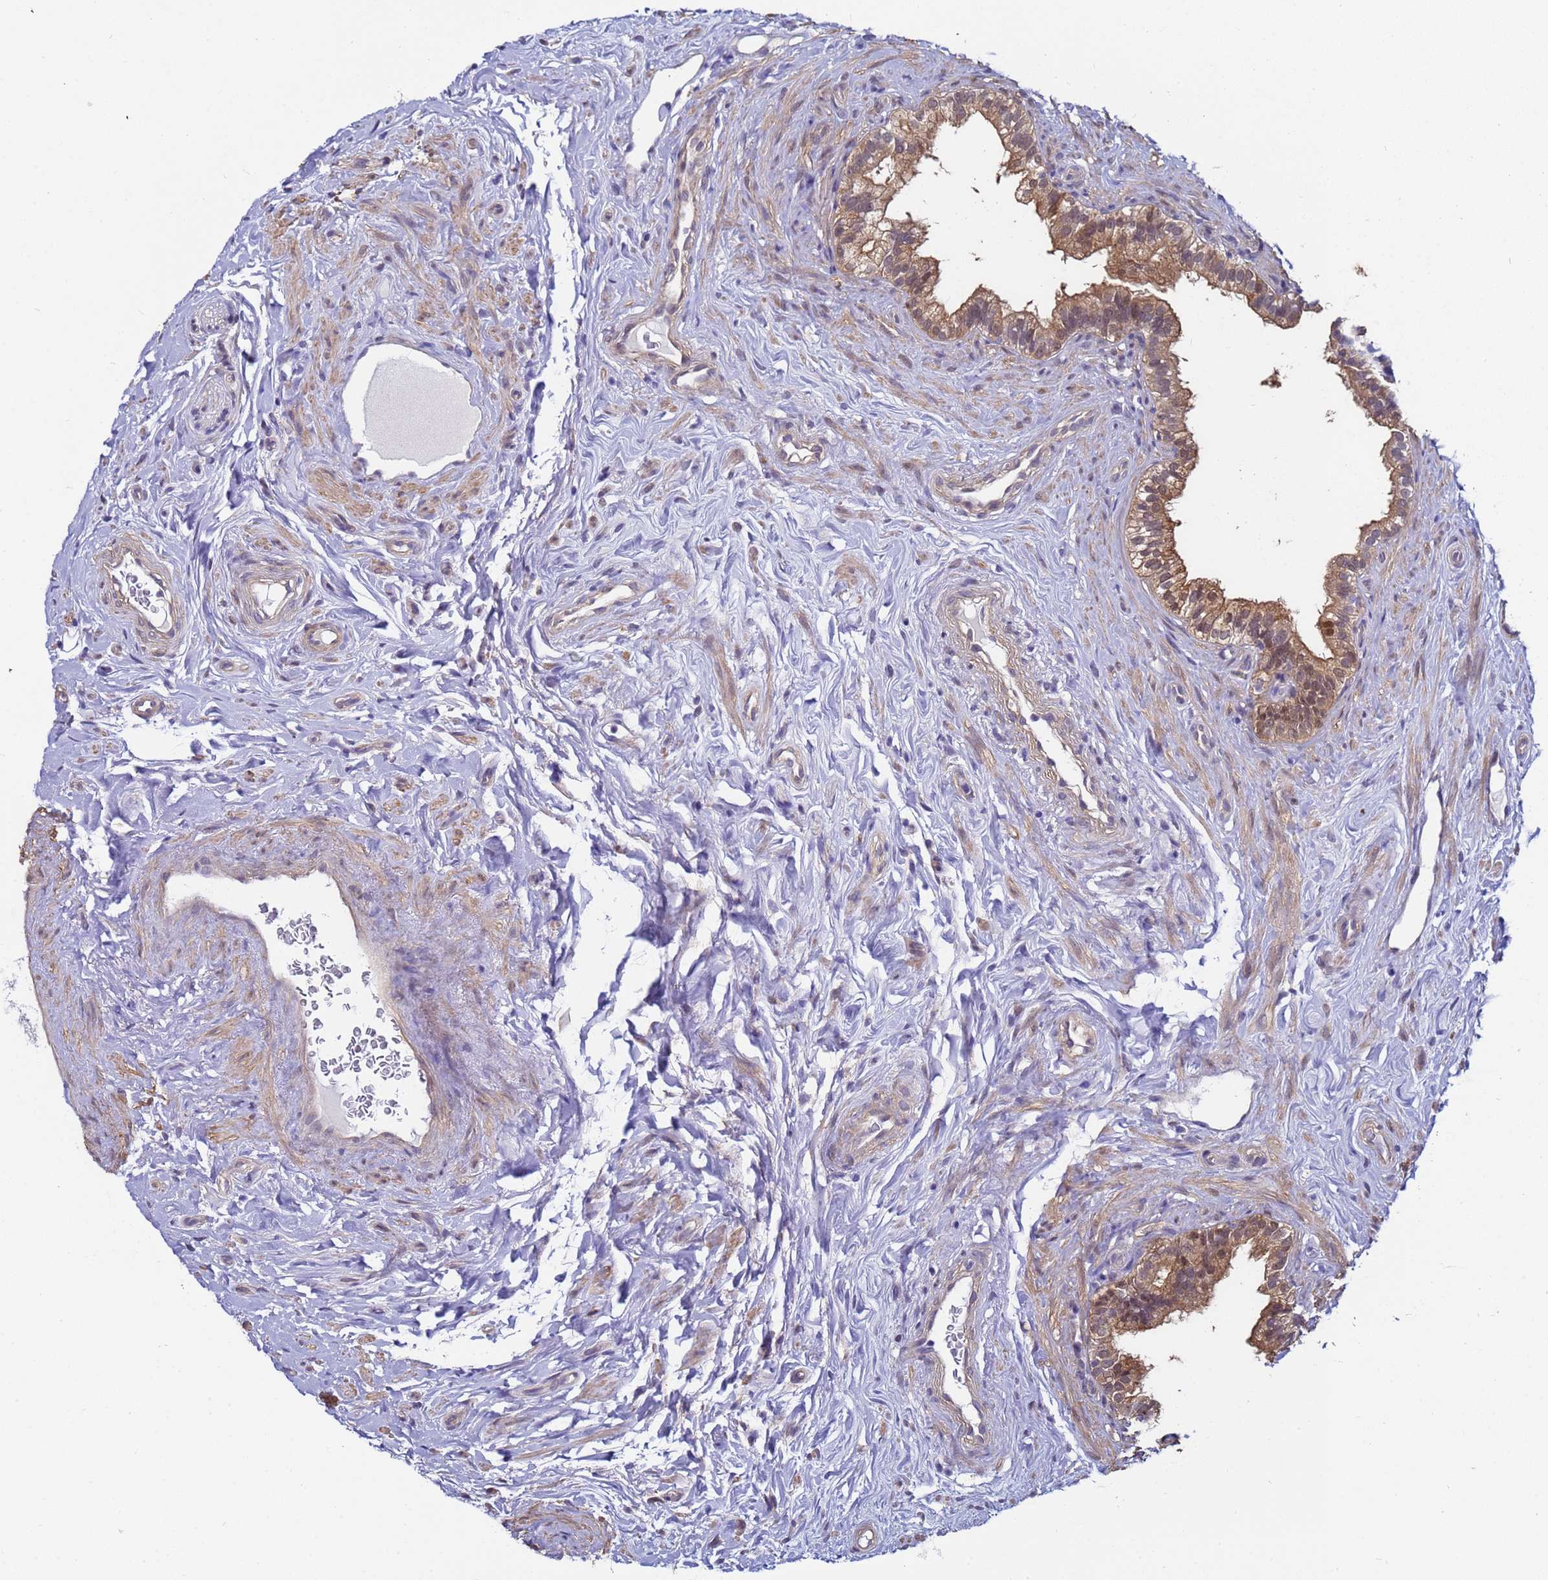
{"staining": {"intensity": "moderate", "quantity": ">75%", "location": "cytoplasmic/membranous,nuclear"}, "tissue": "epididymis", "cell_type": "Glandular cells", "image_type": "normal", "snomed": [{"axis": "morphology", "description": "Normal tissue, NOS"}, {"axis": "topography", "description": "Epididymis"}], "caption": "Benign epididymis was stained to show a protein in brown. There is medium levels of moderate cytoplasmic/membranous,nuclear positivity in approximately >75% of glandular cells. Ihc stains the protein in brown and the nuclei are stained blue.", "gene": "NAXE", "patient": {"sex": "male", "age": 84}}